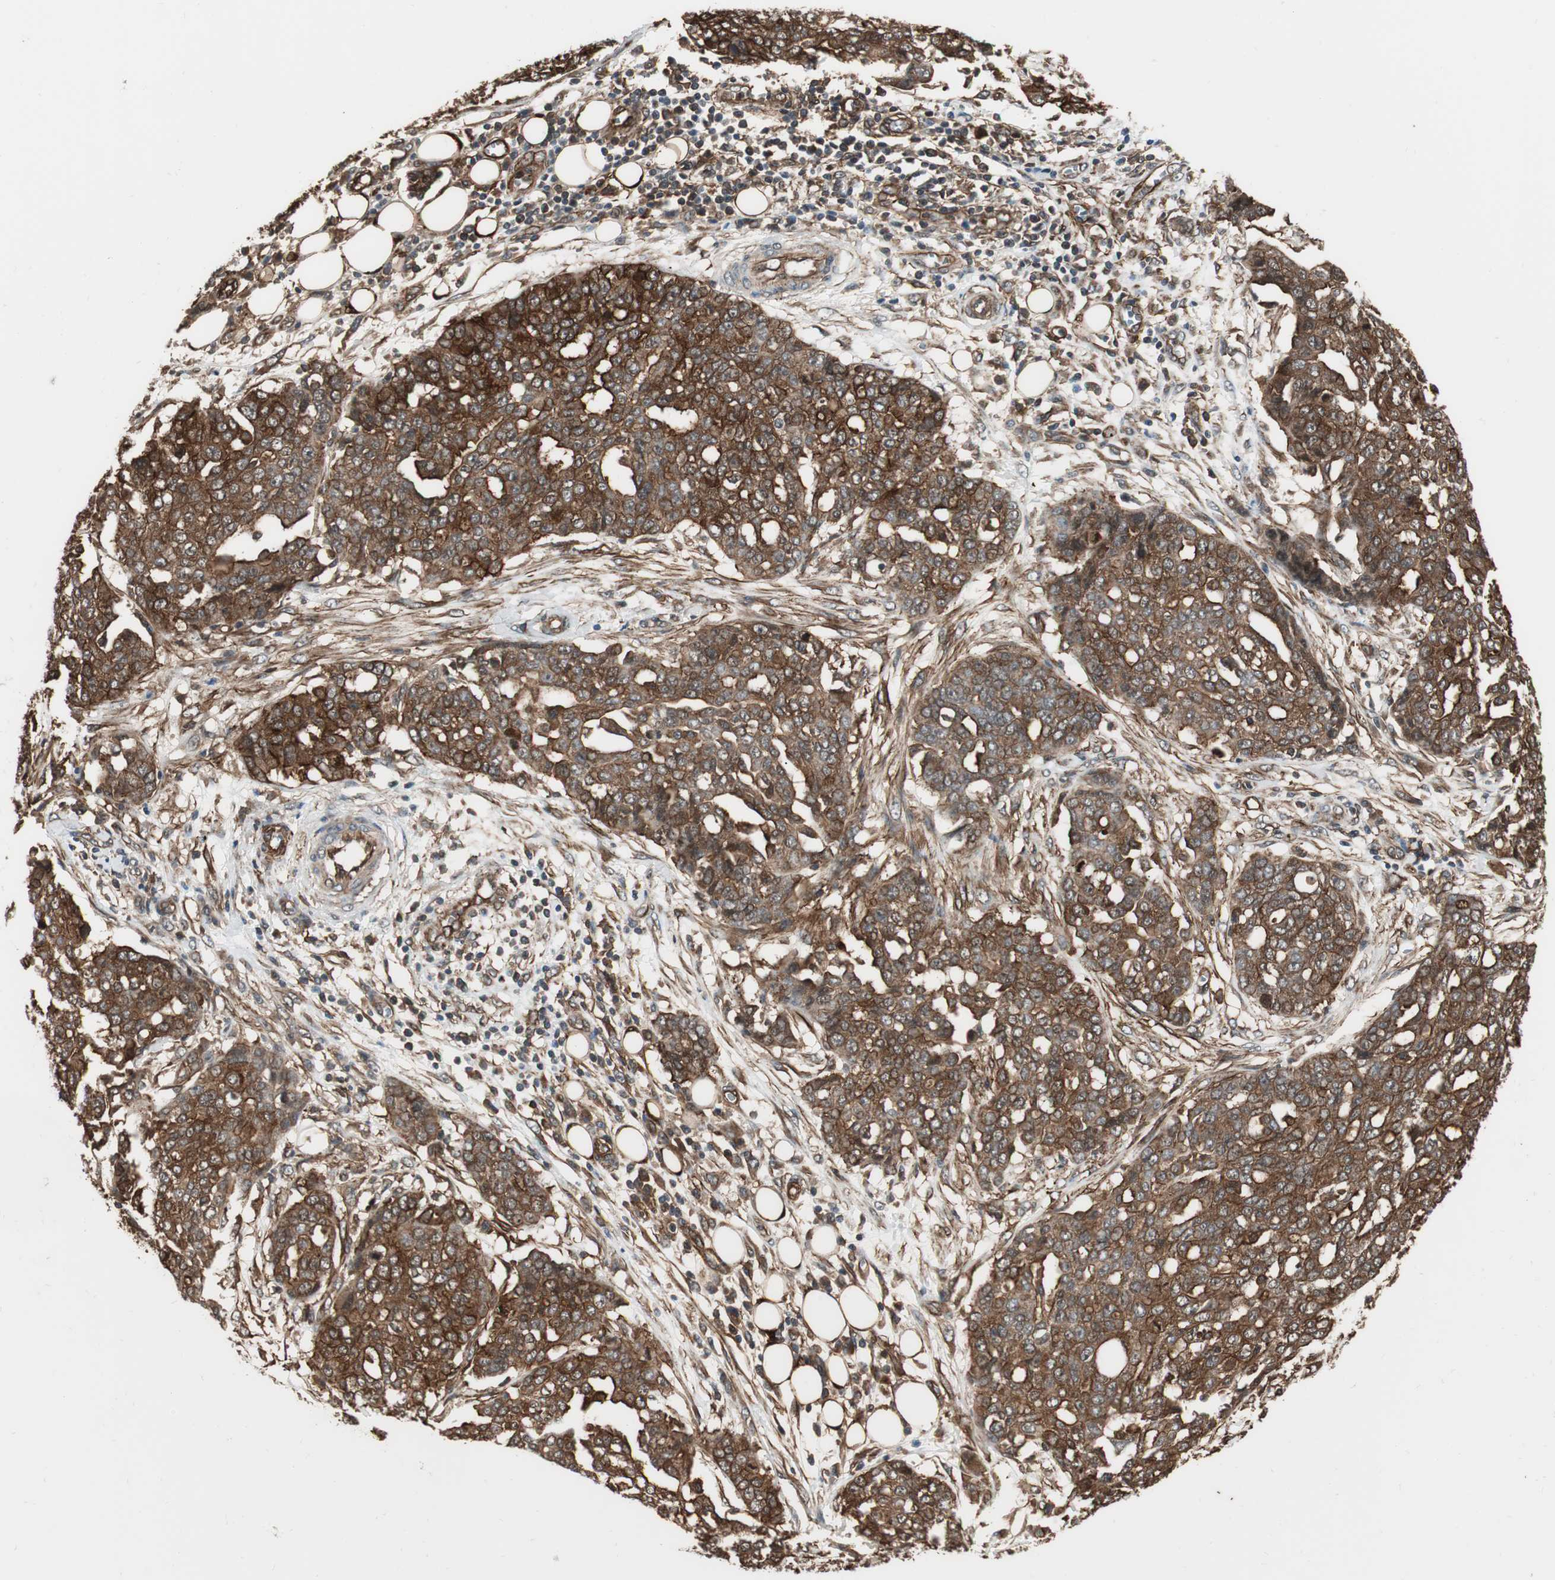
{"staining": {"intensity": "strong", "quantity": ">75%", "location": "cytoplasmic/membranous"}, "tissue": "ovarian cancer", "cell_type": "Tumor cells", "image_type": "cancer", "snomed": [{"axis": "morphology", "description": "Cystadenocarcinoma, serous, NOS"}, {"axis": "topography", "description": "Soft tissue"}, {"axis": "topography", "description": "Ovary"}], "caption": "Ovarian serous cystadenocarcinoma stained with immunohistochemistry (IHC) shows strong cytoplasmic/membranous positivity in about >75% of tumor cells.", "gene": "PTPN11", "patient": {"sex": "female", "age": 57}}